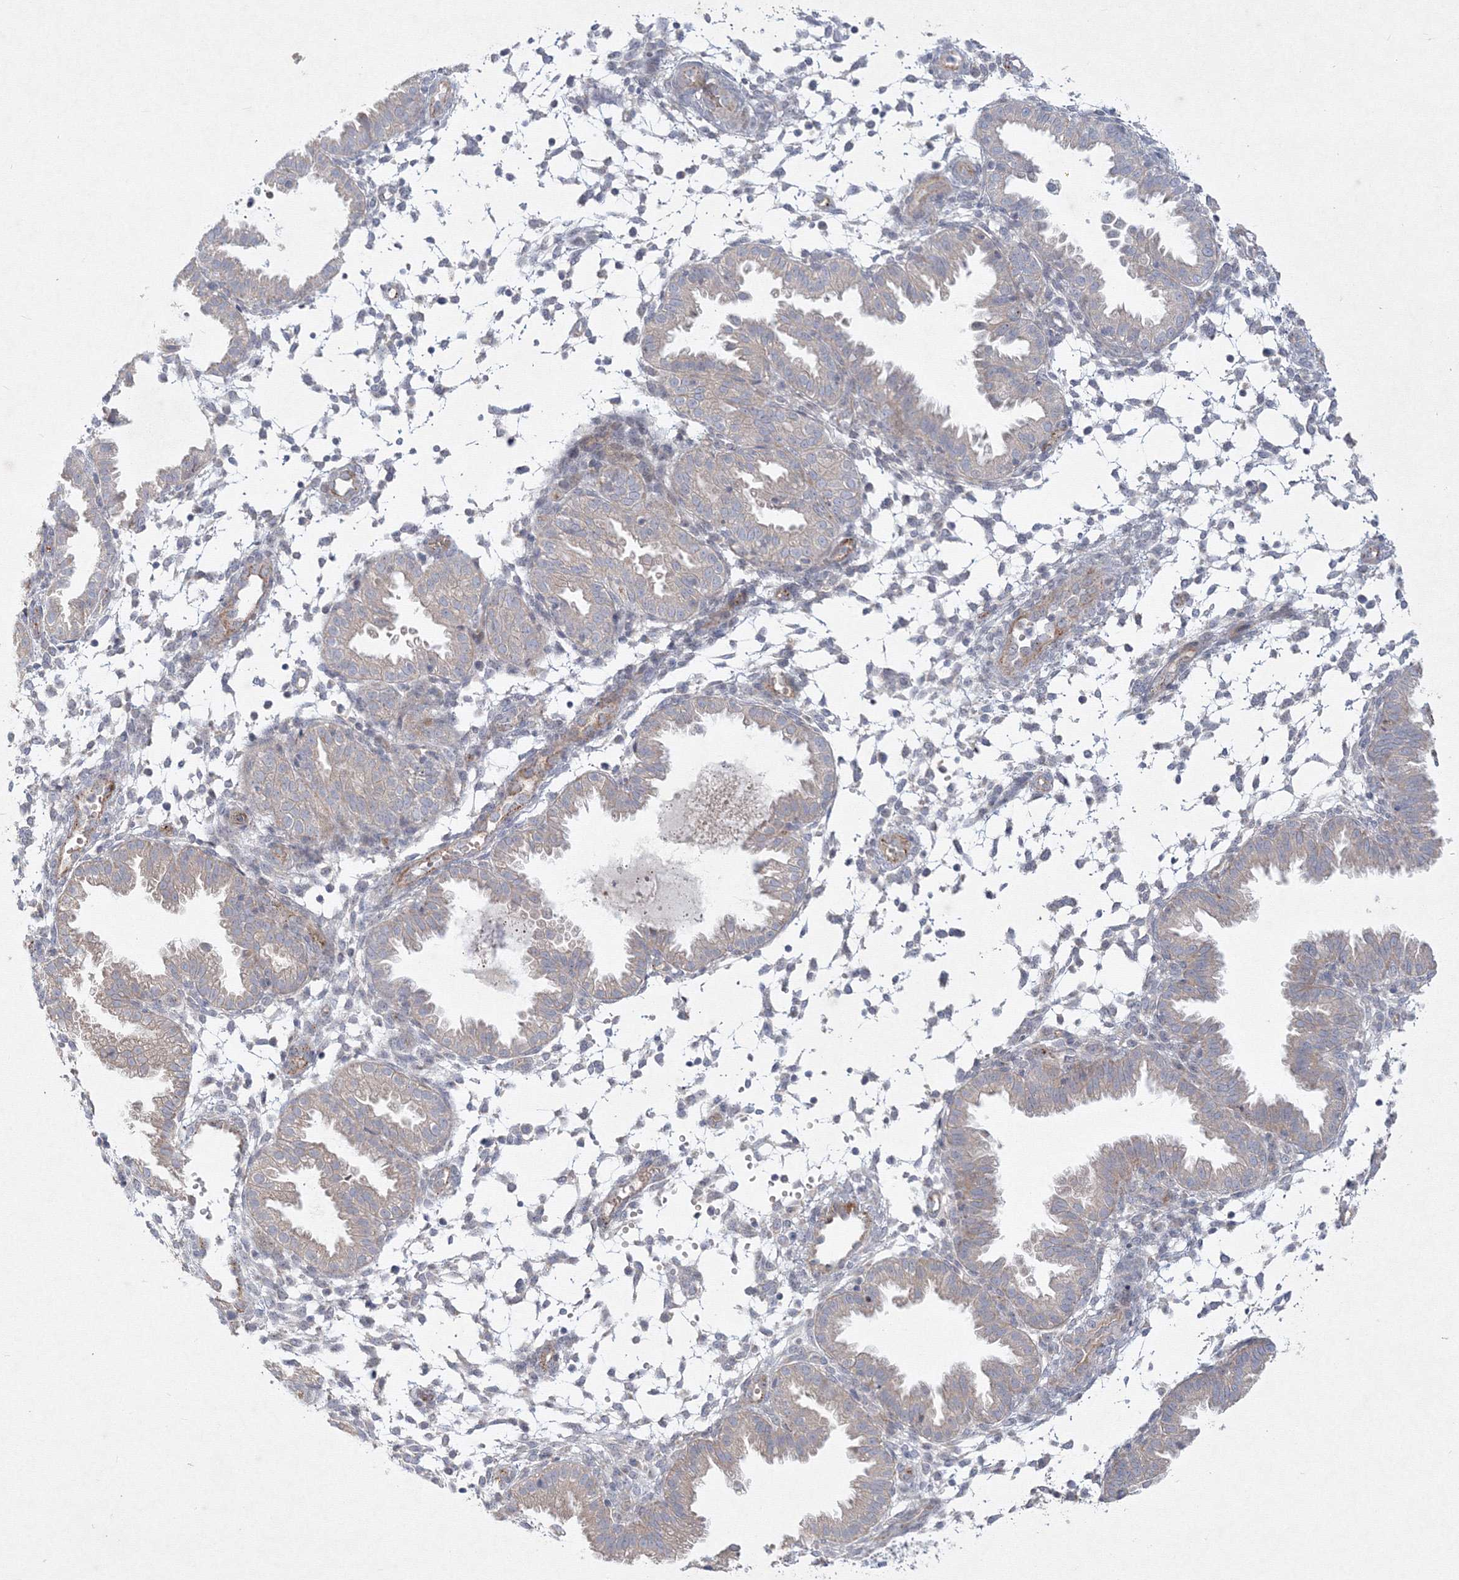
{"staining": {"intensity": "negative", "quantity": "none", "location": "none"}, "tissue": "endometrium", "cell_type": "Cells in endometrial stroma", "image_type": "normal", "snomed": [{"axis": "morphology", "description": "Normal tissue, NOS"}, {"axis": "topography", "description": "Endometrium"}], "caption": "An immunohistochemistry micrograph of unremarkable endometrium is shown. There is no staining in cells in endometrial stroma of endometrium. The staining is performed using DAB brown chromogen with nuclei counter-stained in using hematoxylin.", "gene": "WDR49", "patient": {"sex": "female", "age": 33}}